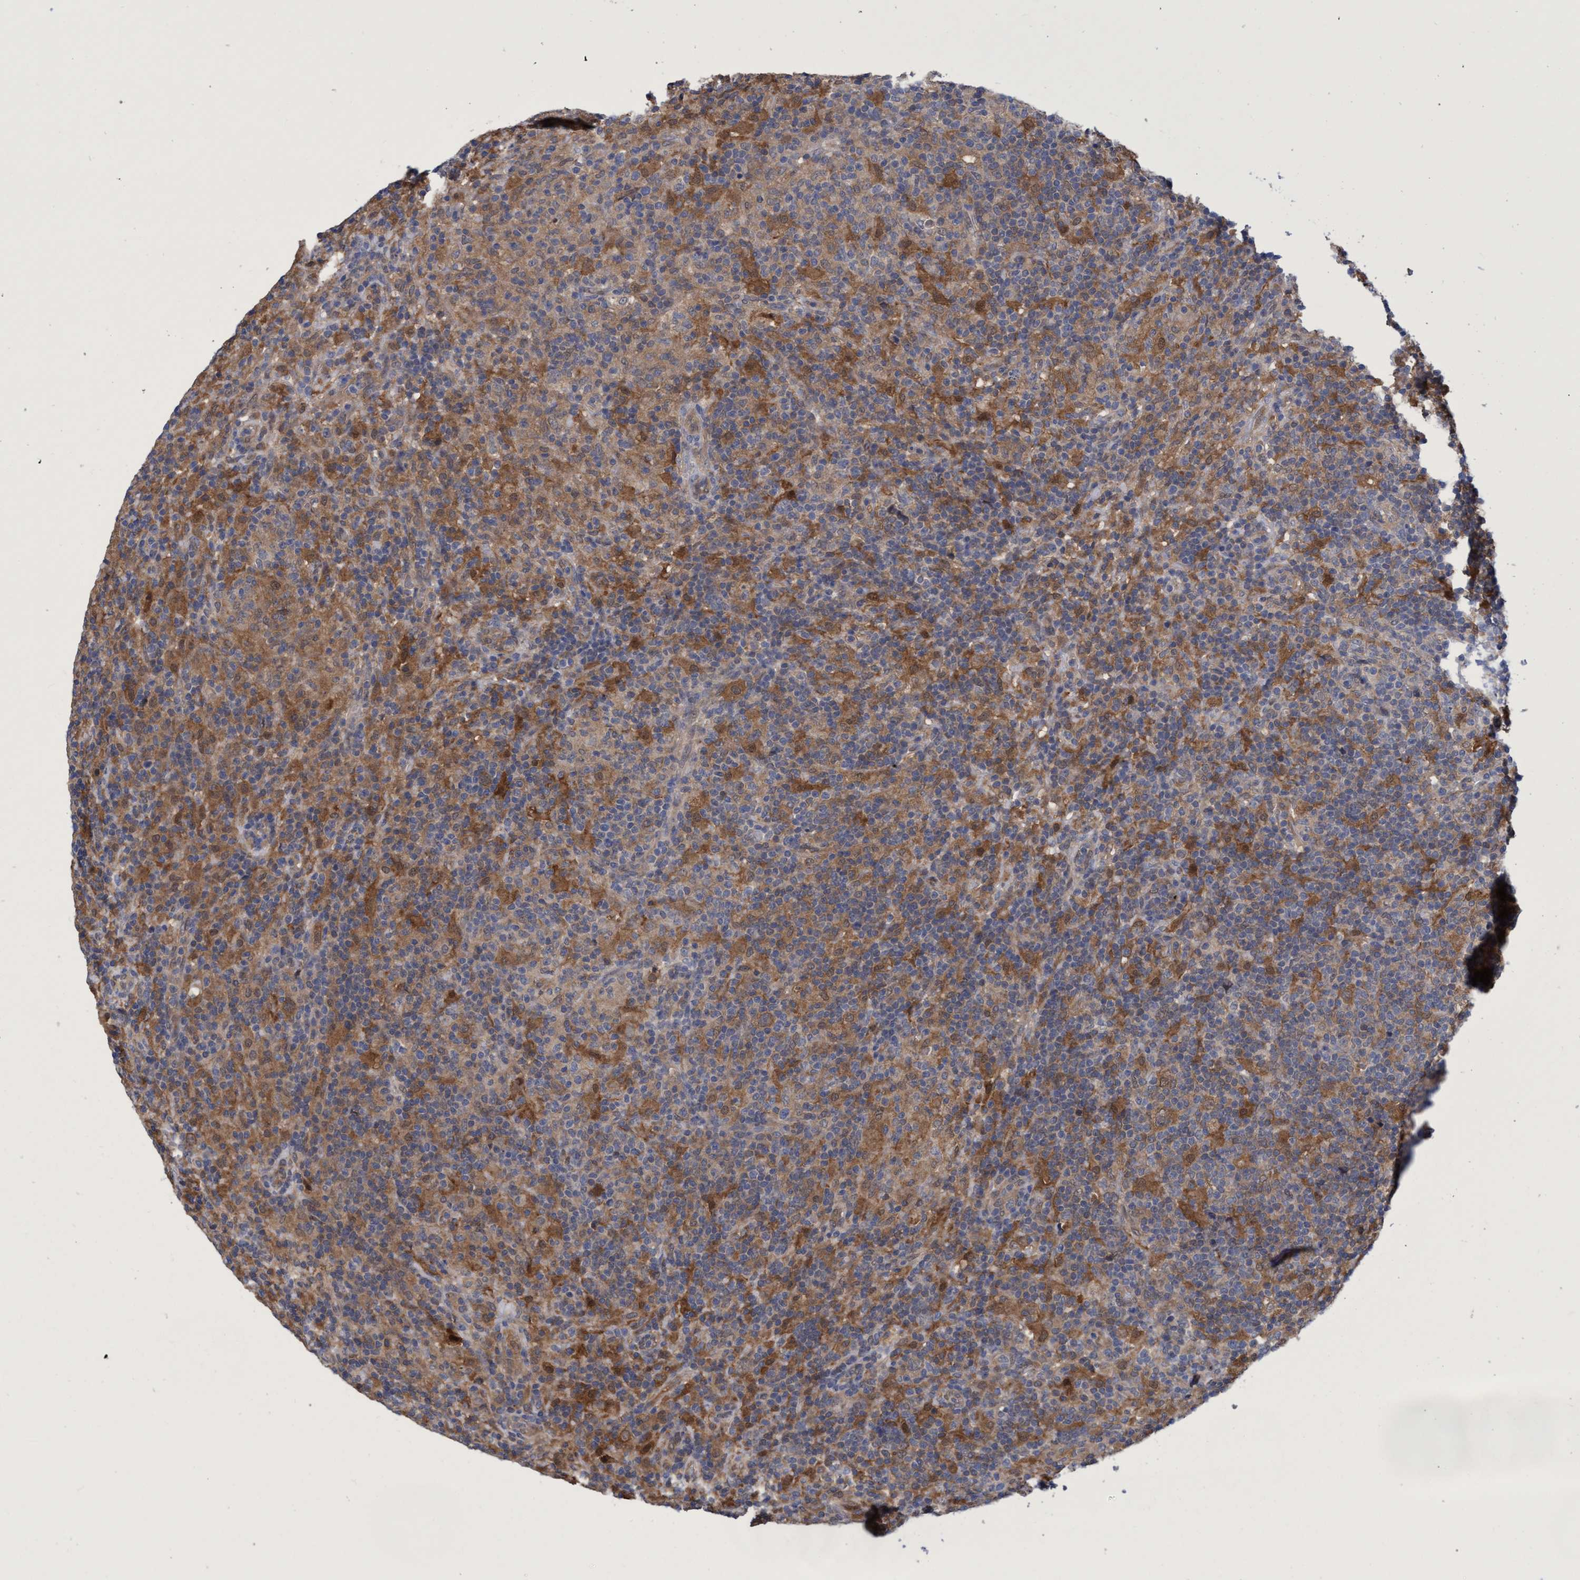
{"staining": {"intensity": "moderate", "quantity": ">75%", "location": "cytoplasmic/membranous"}, "tissue": "lymphoma", "cell_type": "Tumor cells", "image_type": "cancer", "snomed": [{"axis": "morphology", "description": "Hodgkin's disease, NOS"}, {"axis": "topography", "description": "Lymph node"}], "caption": "Brown immunohistochemical staining in human lymphoma shows moderate cytoplasmic/membranous staining in about >75% of tumor cells.", "gene": "PNPO", "patient": {"sex": "male", "age": 70}}